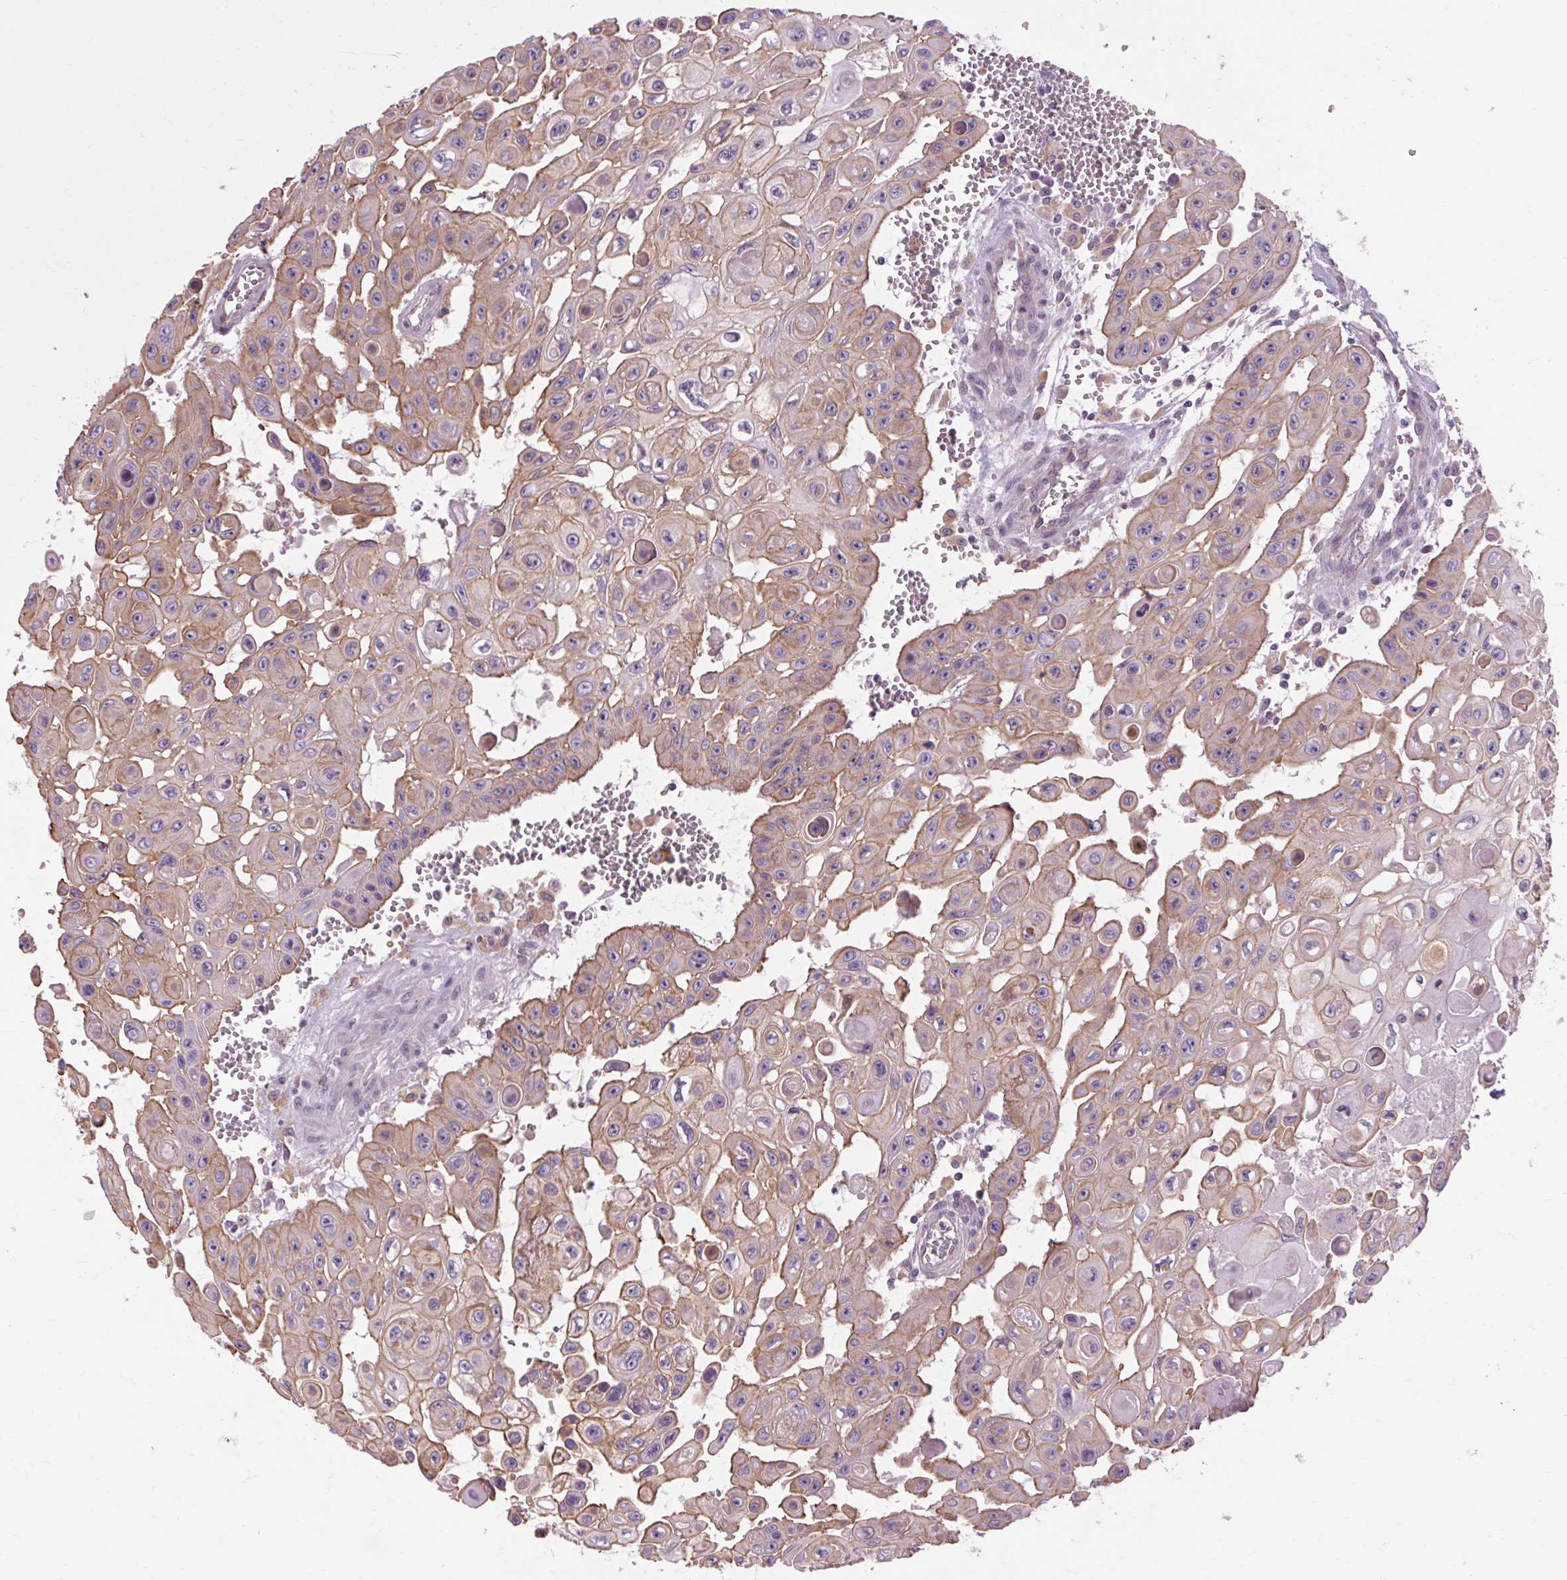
{"staining": {"intensity": "moderate", "quantity": "25%-75%", "location": "cytoplasmic/membranous"}, "tissue": "head and neck cancer", "cell_type": "Tumor cells", "image_type": "cancer", "snomed": [{"axis": "morphology", "description": "Adenocarcinoma, NOS"}, {"axis": "topography", "description": "Head-Neck"}], "caption": "Protein staining by IHC exhibits moderate cytoplasmic/membranous positivity in about 25%-75% of tumor cells in head and neck adenocarcinoma.", "gene": "TM6SF1", "patient": {"sex": "male", "age": 73}}